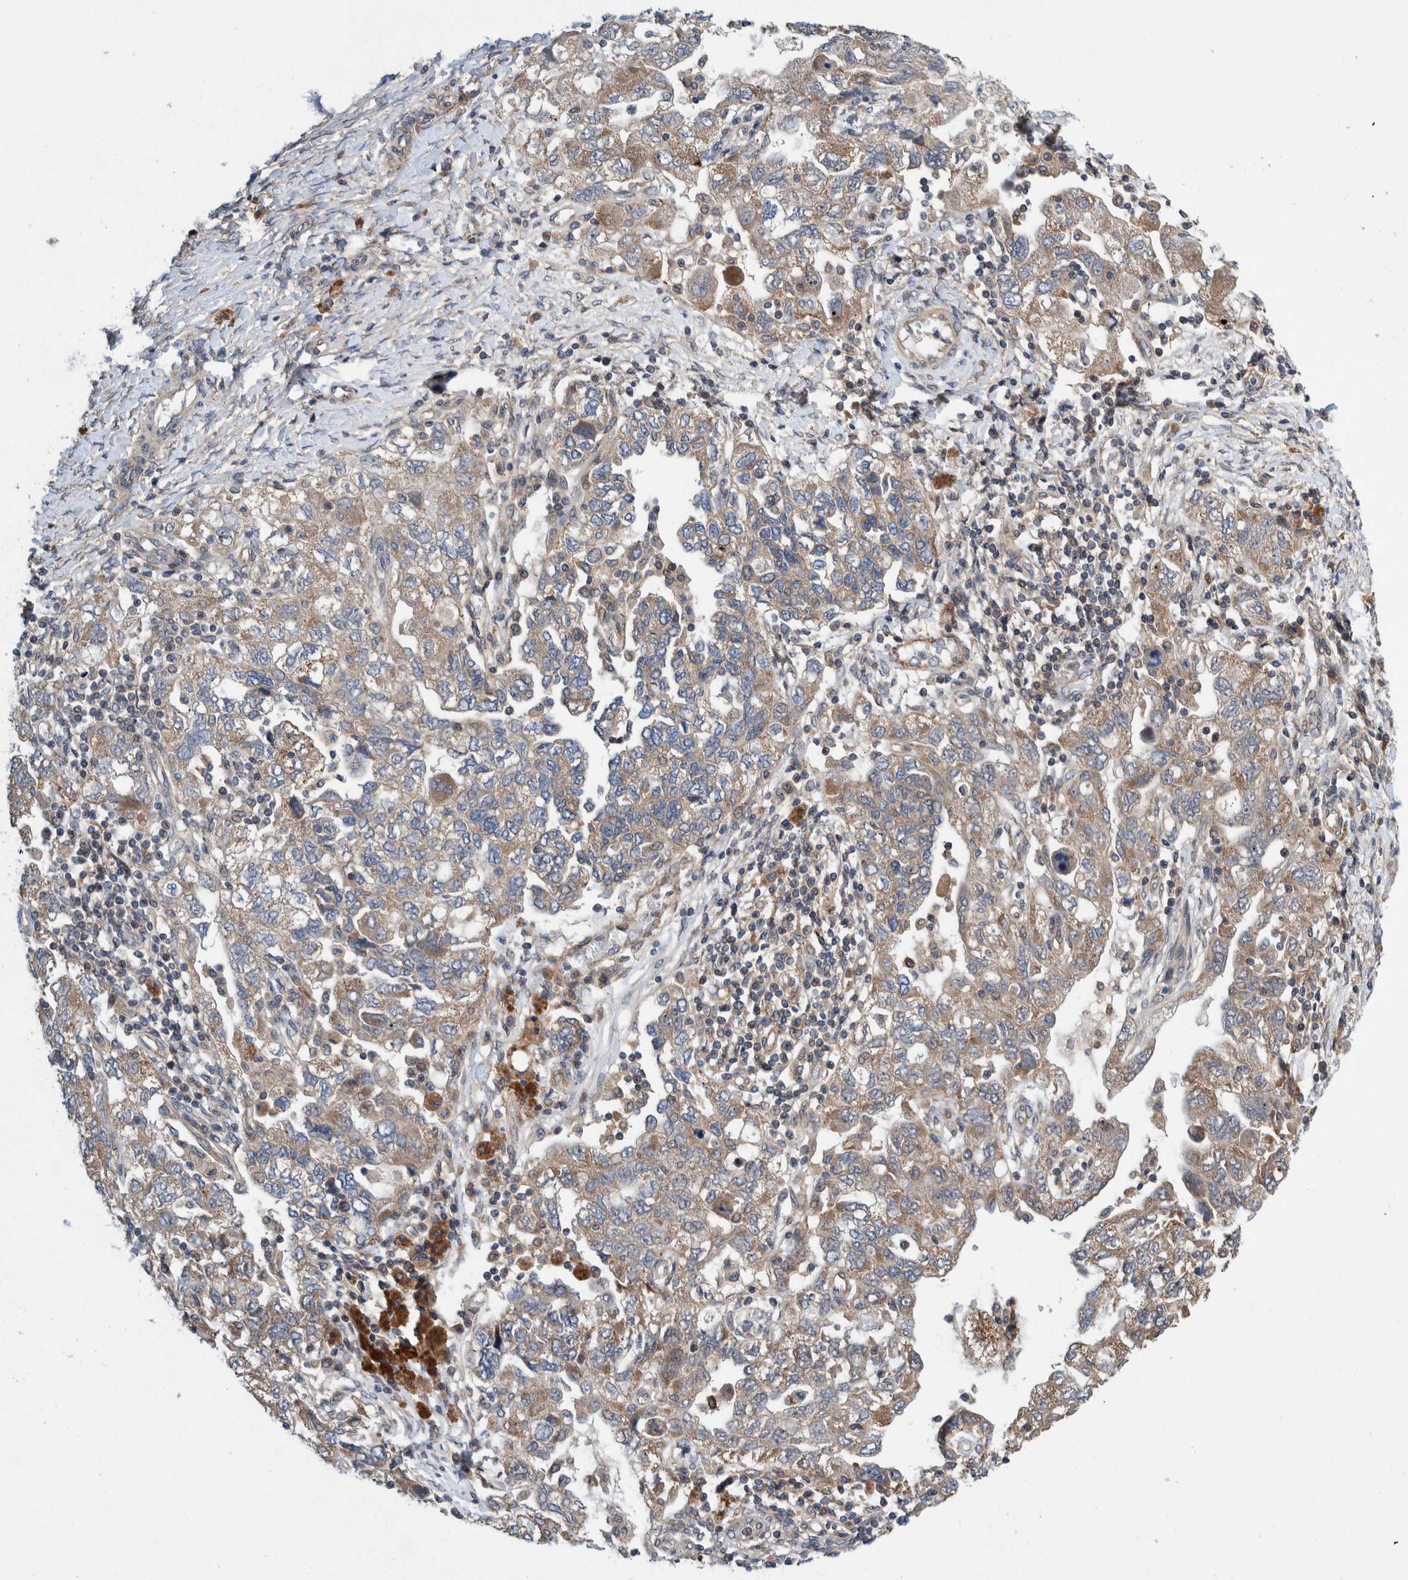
{"staining": {"intensity": "weak", "quantity": ">75%", "location": "cytoplasmic/membranous"}, "tissue": "ovarian cancer", "cell_type": "Tumor cells", "image_type": "cancer", "snomed": [{"axis": "morphology", "description": "Carcinoma, NOS"}, {"axis": "morphology", "description": "Cystadenocarcinoma, serous, NOS"}, {"axis": "topography", "description": "Ovary"}], "caption": "A high-resolution micrograph shows immunohistochemistry (IHC) staining of ovarian cancer, which shows weak cytoplasmic/membranous staining in approximately >75% of tumor cells.", "gene": "PIK3R6", "patient": {"sex": "female", "age": 69}}